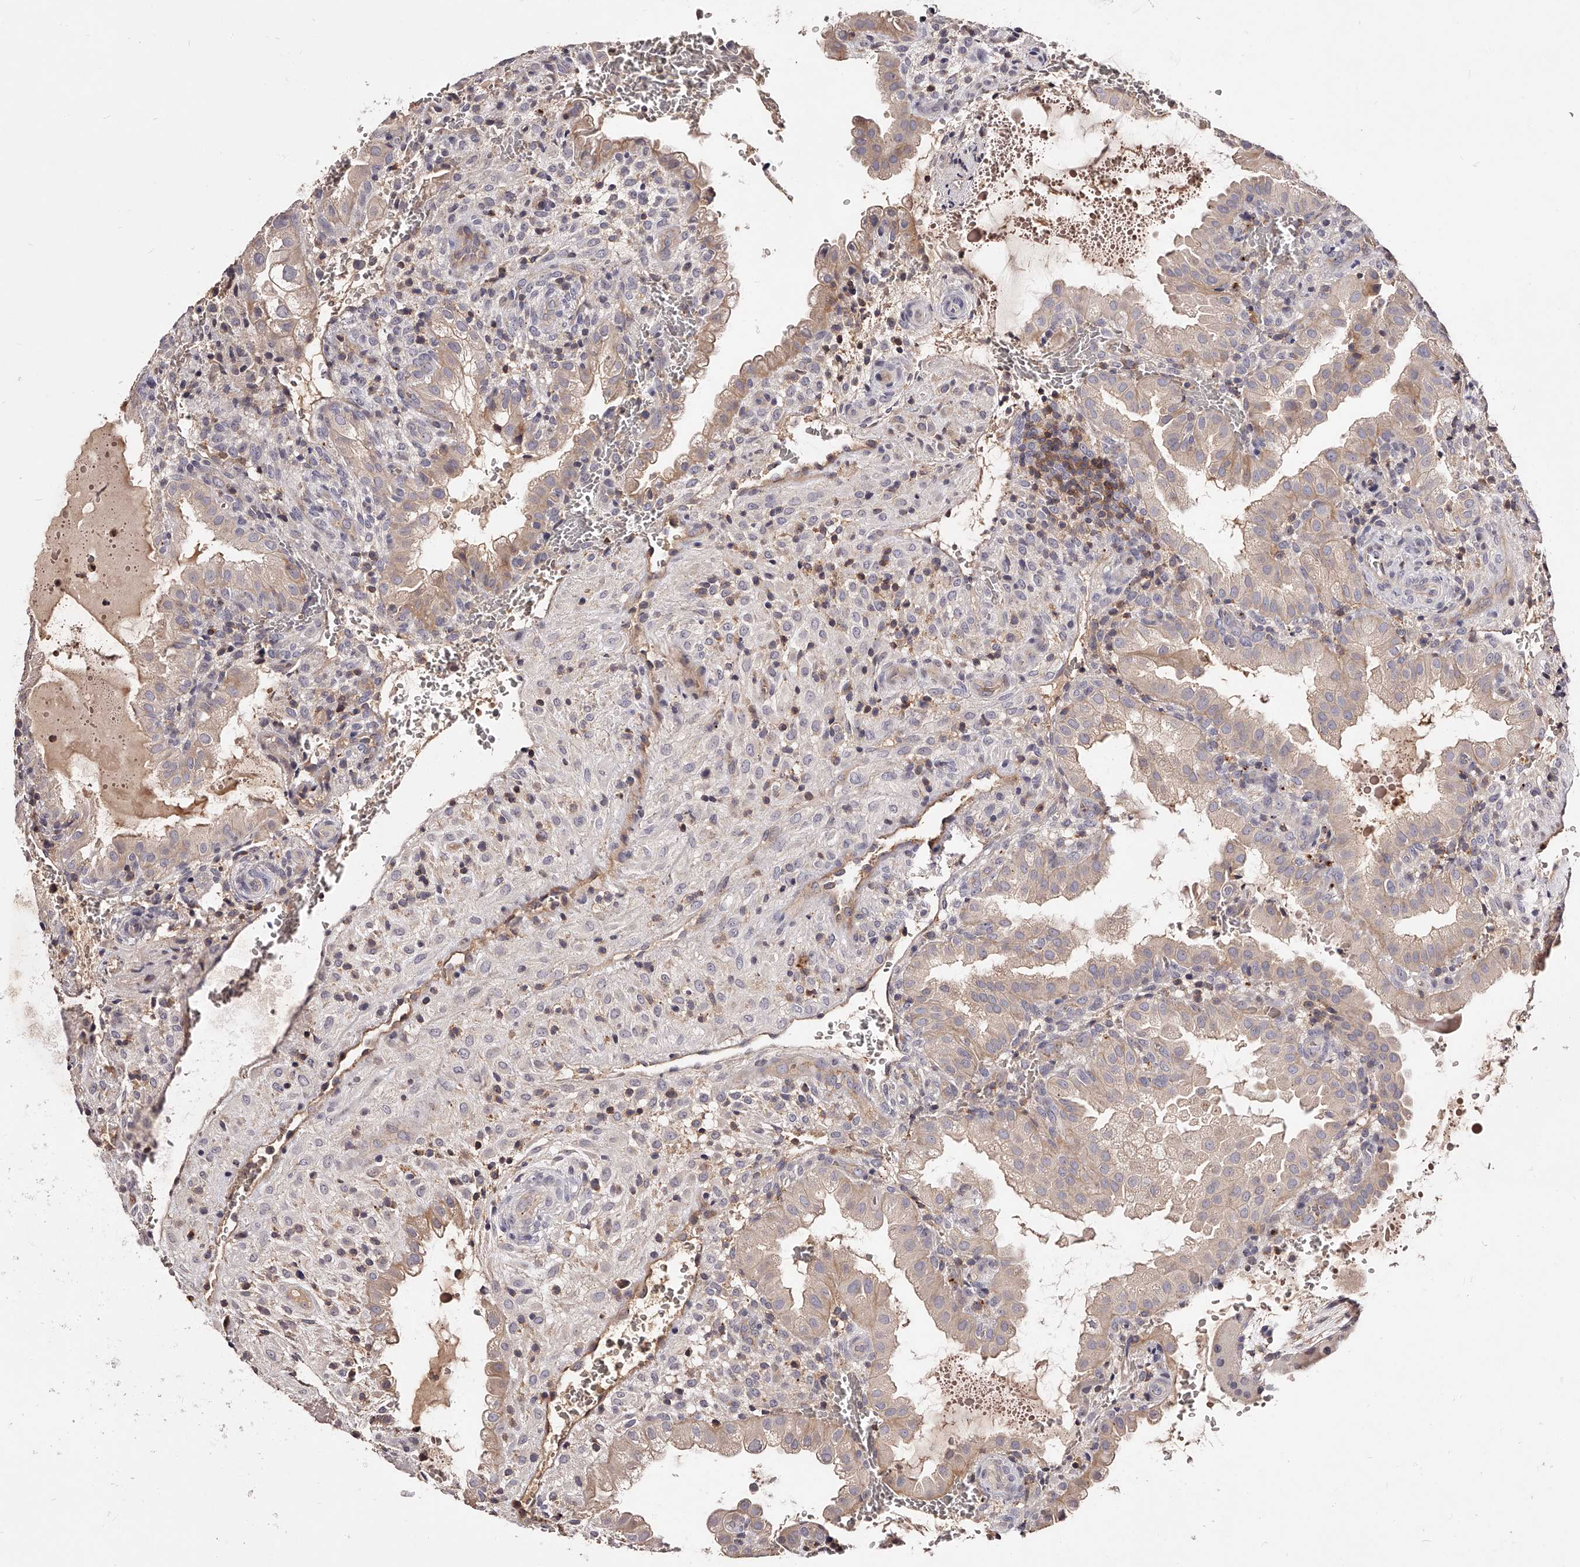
{"staining": {"intensity": "negative", "quantity": "none", "location": "none"}, "tissue": "placenta", "cell_type": "Decidual cells", "image_type": "normal", "snomed": [{"axis": "morphology", "description": "Normal tissue, NOS"}, {"axis": "topography", "description": "Placenta"}], "caption": "Placenta stained for a protein using IHC demonstrates no positivity decidual cells.", "gene": "PHACTR1", "patient": {"sex": "female", "age": 35}}